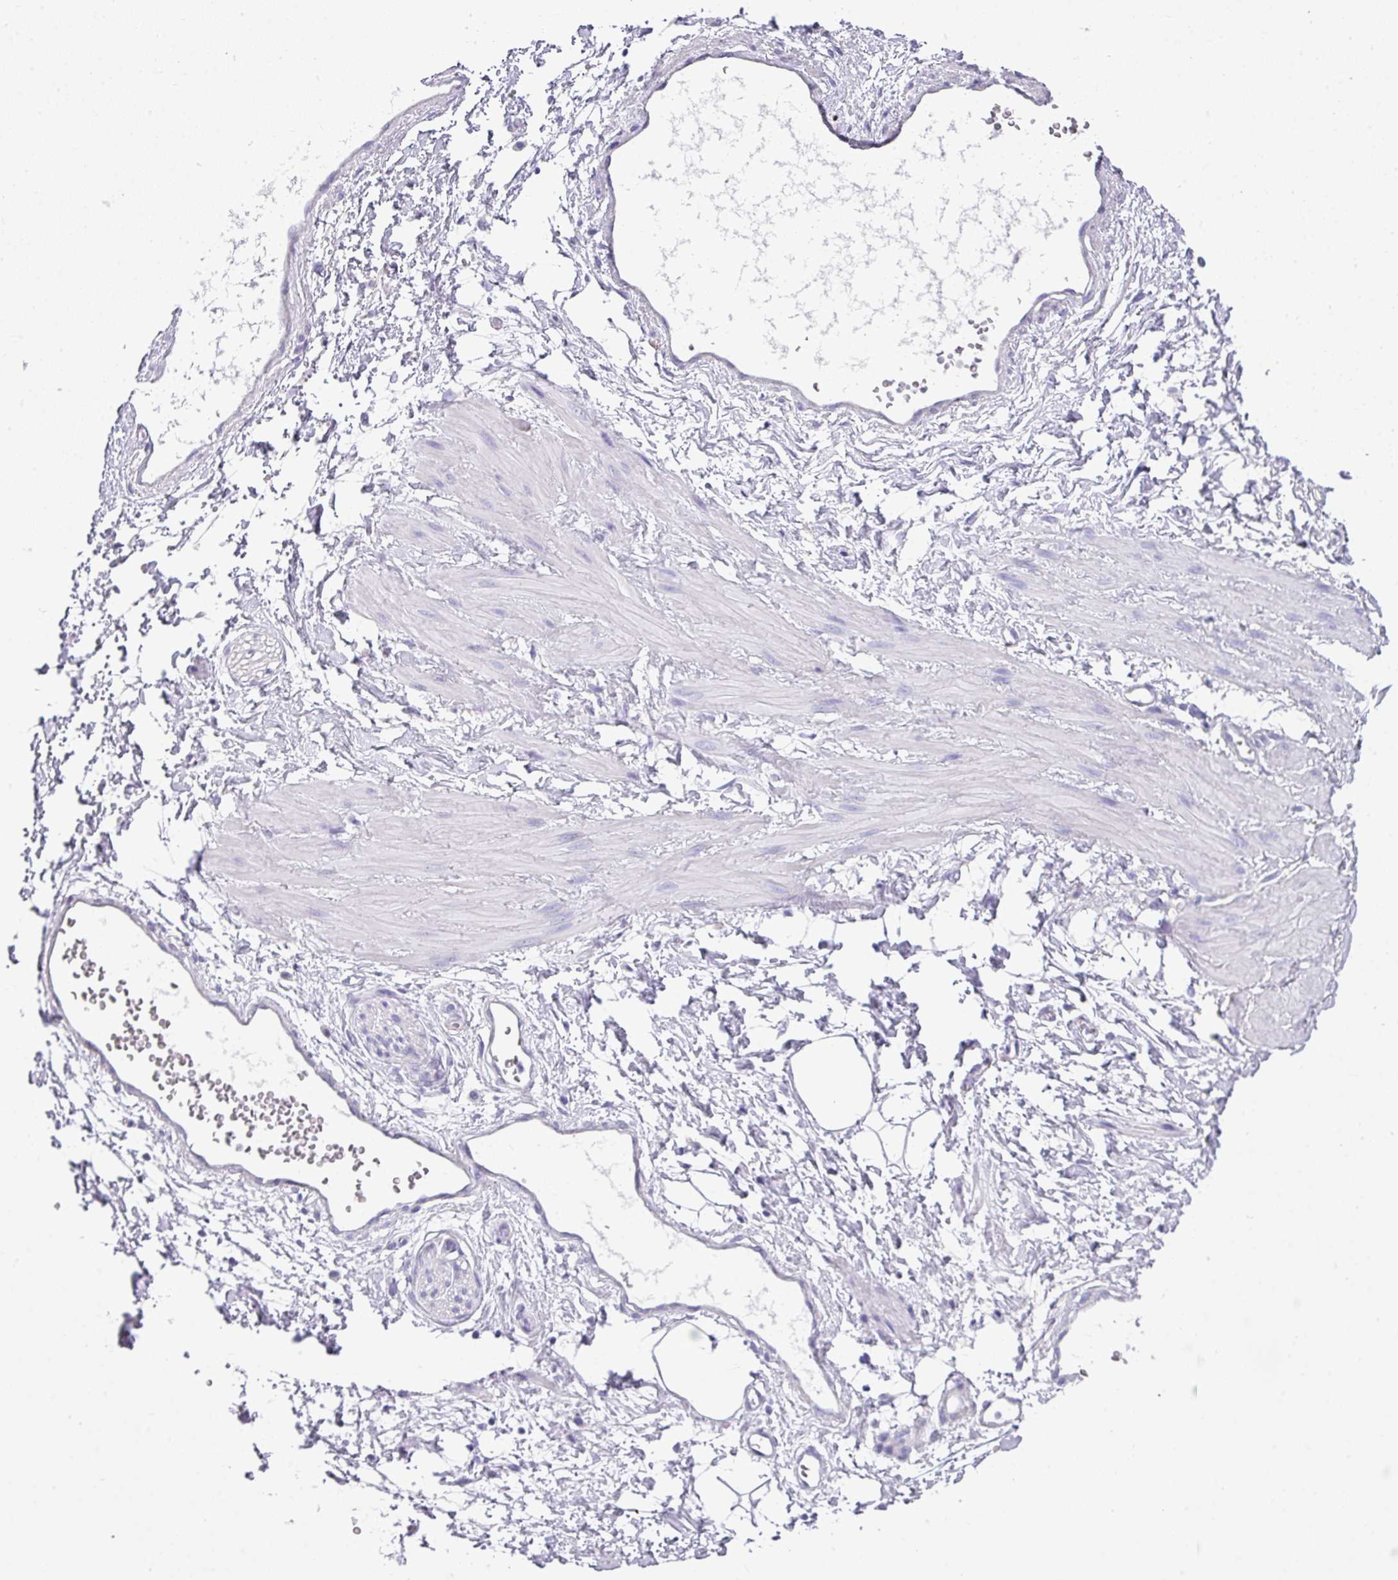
{"staining": {"intensity": "negative", "quantity": "none", "location": "none"}, "tissue": "adipose tissue", "cell_type": "Adipocytes", "image_type": "normal", "snomed": [{"axis": "morphology", "description": "Normal tissue, NOS"}, {"axis": "topography", "description": "Prostate"}, {"axis": "topography", "description": "Peripheral nerve tissue"}], "caption": "IHC histopathology image of normal adipose tissue stained for a protein (brown), which shows no positivity in adipocytes.", "gene": "PALS2", "patient": {"sex": "male", "age": 55}}